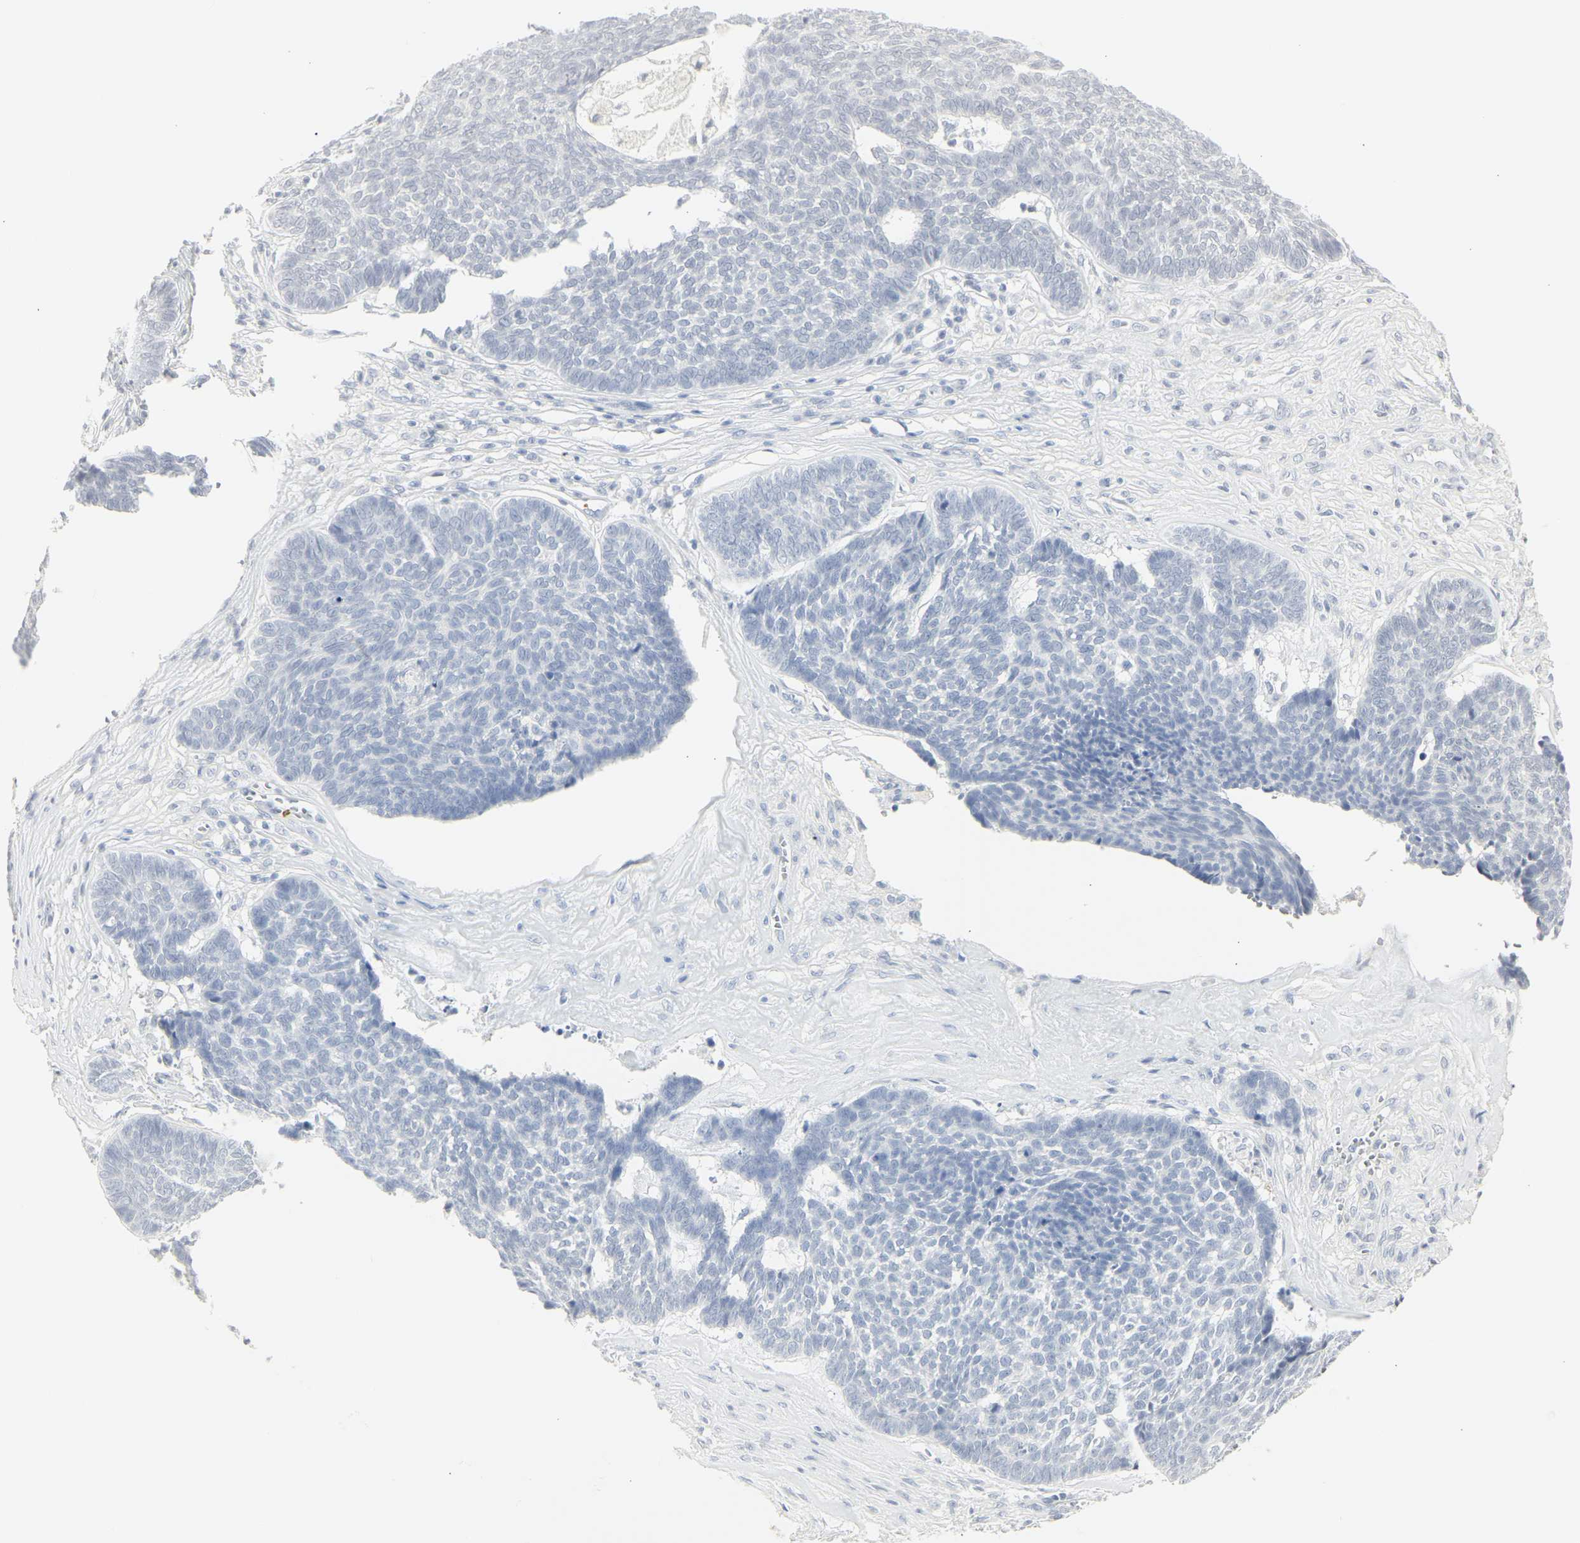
{"staining": {"intensity": "negative", "quantity": "none", "location": "none"}, "tissue": "skin cancer", "cell_type": "Tumor cells", "image_type": "cancer", "snomed": [{"axis": "morphology", "description": "Basal cell carcinoma"}, {"axis": "topography", "description": "Skin"}], "caption": "Skin cancer (basal cell carcinoma) was stained to show a protein in brown. There is no significant expression in tumor cells.", "gene": "MPO", "patient": {"sex": "male", "age": 84}}